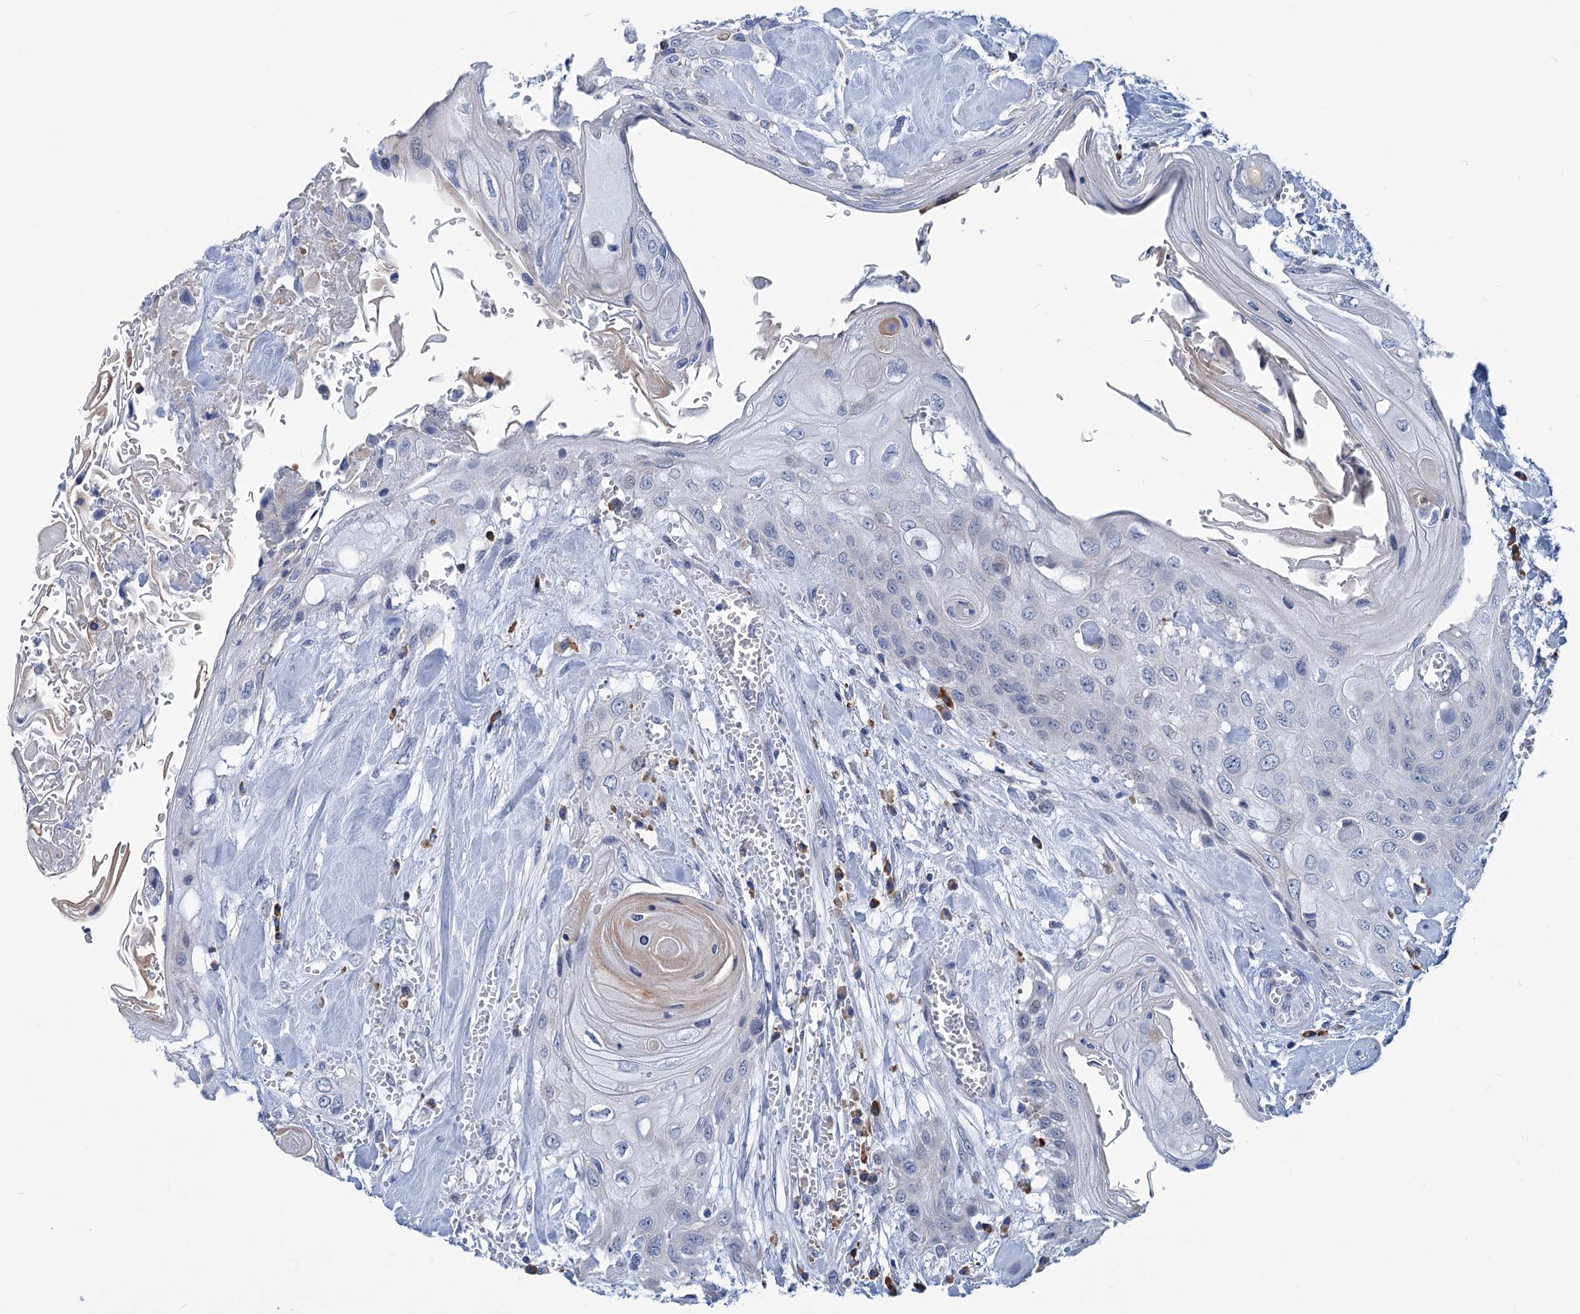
{"staining": {"intensity": "weak", "quantity": "<25%", "location": "cytoplasmic/membranous"}, "tissue": "head and neck cancer", "cell_type": "Tumor cells", "image_type": "cancer", "snomed": [{"axis": "morphology", "description": "Squamous cell carcinoma, NOS"}, {"axis": "topography", "description": "Head-Neck"}], "caption": "Head and neck cancer was stained to show a protein in brown. There is no significant expression in tumor cells.", "gene": "NEU3", "patient": {"sex": "female", "age": 43}}